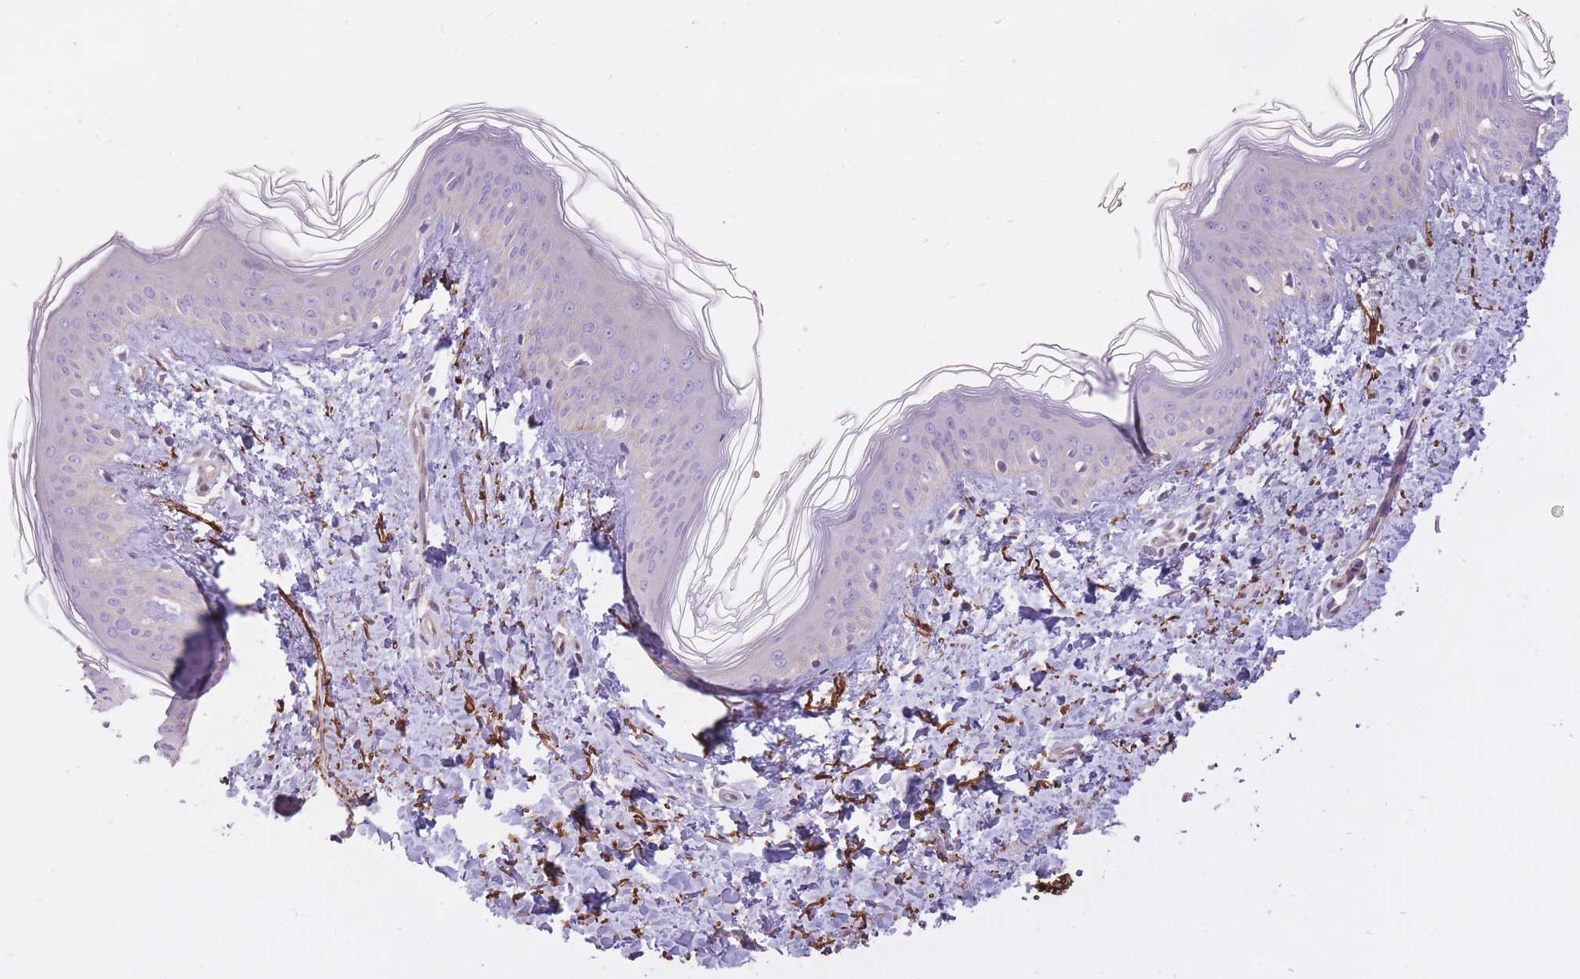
{"staining": {"intensity": "moderate", "quantity": ">75%", "location": "cytoplasmic/membranous"}, "tissue": "skin", "cell_type": "Fibroblasts", "image_type": "normal", "snomed": [{"axis": "morphology", "description": "Normal tissue, NOS"}, {"axis": "topography", "description": "Skin"}], "caption": "Immunohistochemical staining of unremarkable skin reveals medium levels of moderate cytoplasmic/membranous staining in approximately >75% of fibroblasts. Immunohistochemistry (ihc) stains the protein in brown and the nuclei are stained blue.", "gene": "REV1", "patient": {"sex": "female", "age": 41}}